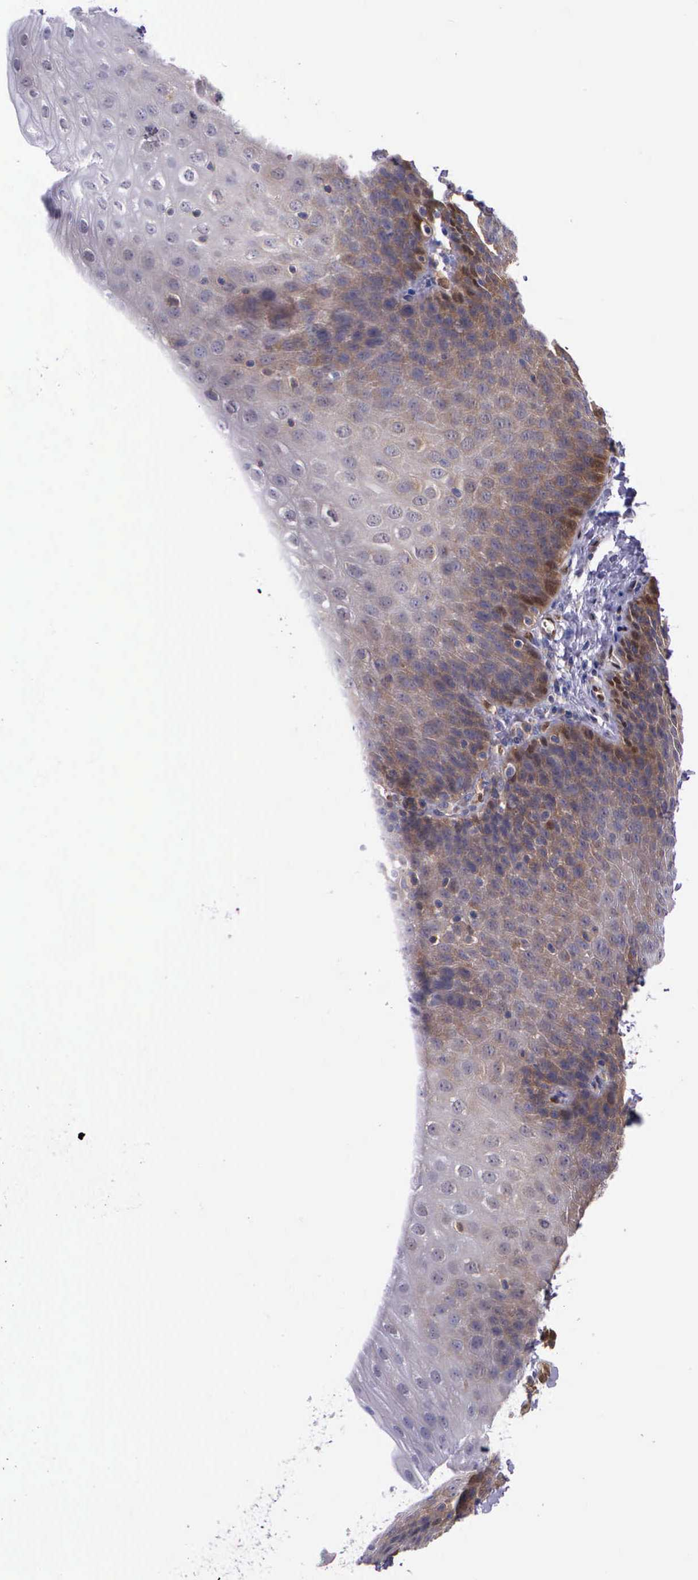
{"staining": {"intensity": "moderate", "quantity": "<25%", "location": "cytoplasmic/membranous"}, "tissue": "esophagus", "cell_type": "Squamous epithelial cells", "image_type": "normal", "snomed": [{"axis": "morphology", "description": "Normal tissue, NOS"}, {"axis": "topography", "description": "Esophagus"}], "caption": "This is a histology image of IHC staining of benign esophagus, which shows moderate expression in the cytoplasmic/membranous of squamous epithelial cells.", "gene": "GMPR2", "patient": {"sex": "female", "age": 61}}